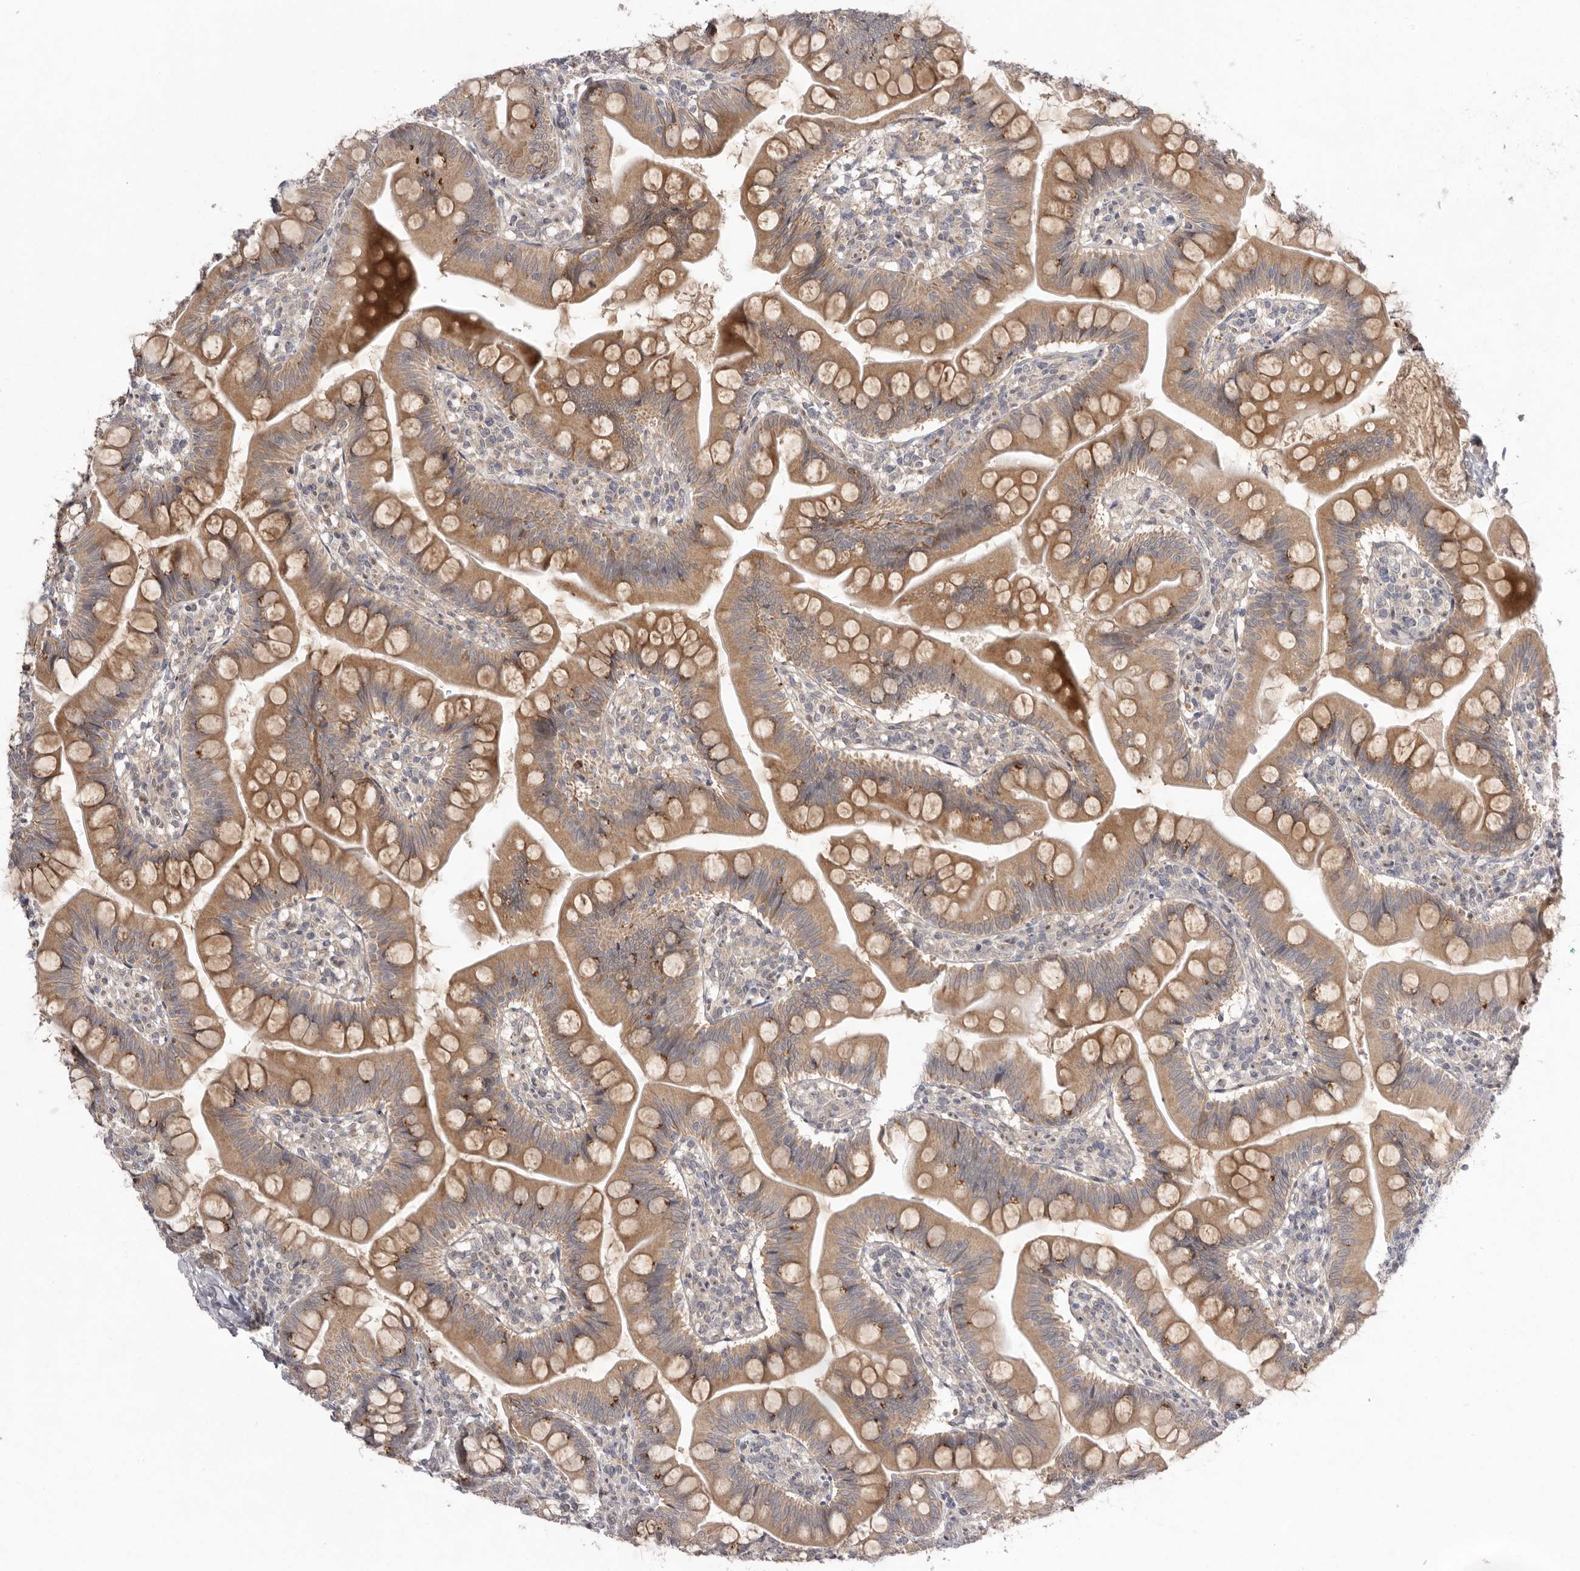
{"staining": {"intensity": "moderate", "quantity": ">75%", "location": "cytoplasmic/membranous"}, "tissue": "small intestine", "cell_type": "Glandular cells", "image_type": "normal", "snomed": [{"axis": "morphology", "description": "Normal tissue, NOS"}, {"axis": "topography", "description": "Small intestine"}], "caption": "About >75% of glandular cells in unremarkable human small intestine display moderate cytoplasmic/membranous protein positivity as visualized by brown immunohistochemical staining.", "gene": "NSUN4", "patient": {"sex": "male", "age": 7}}